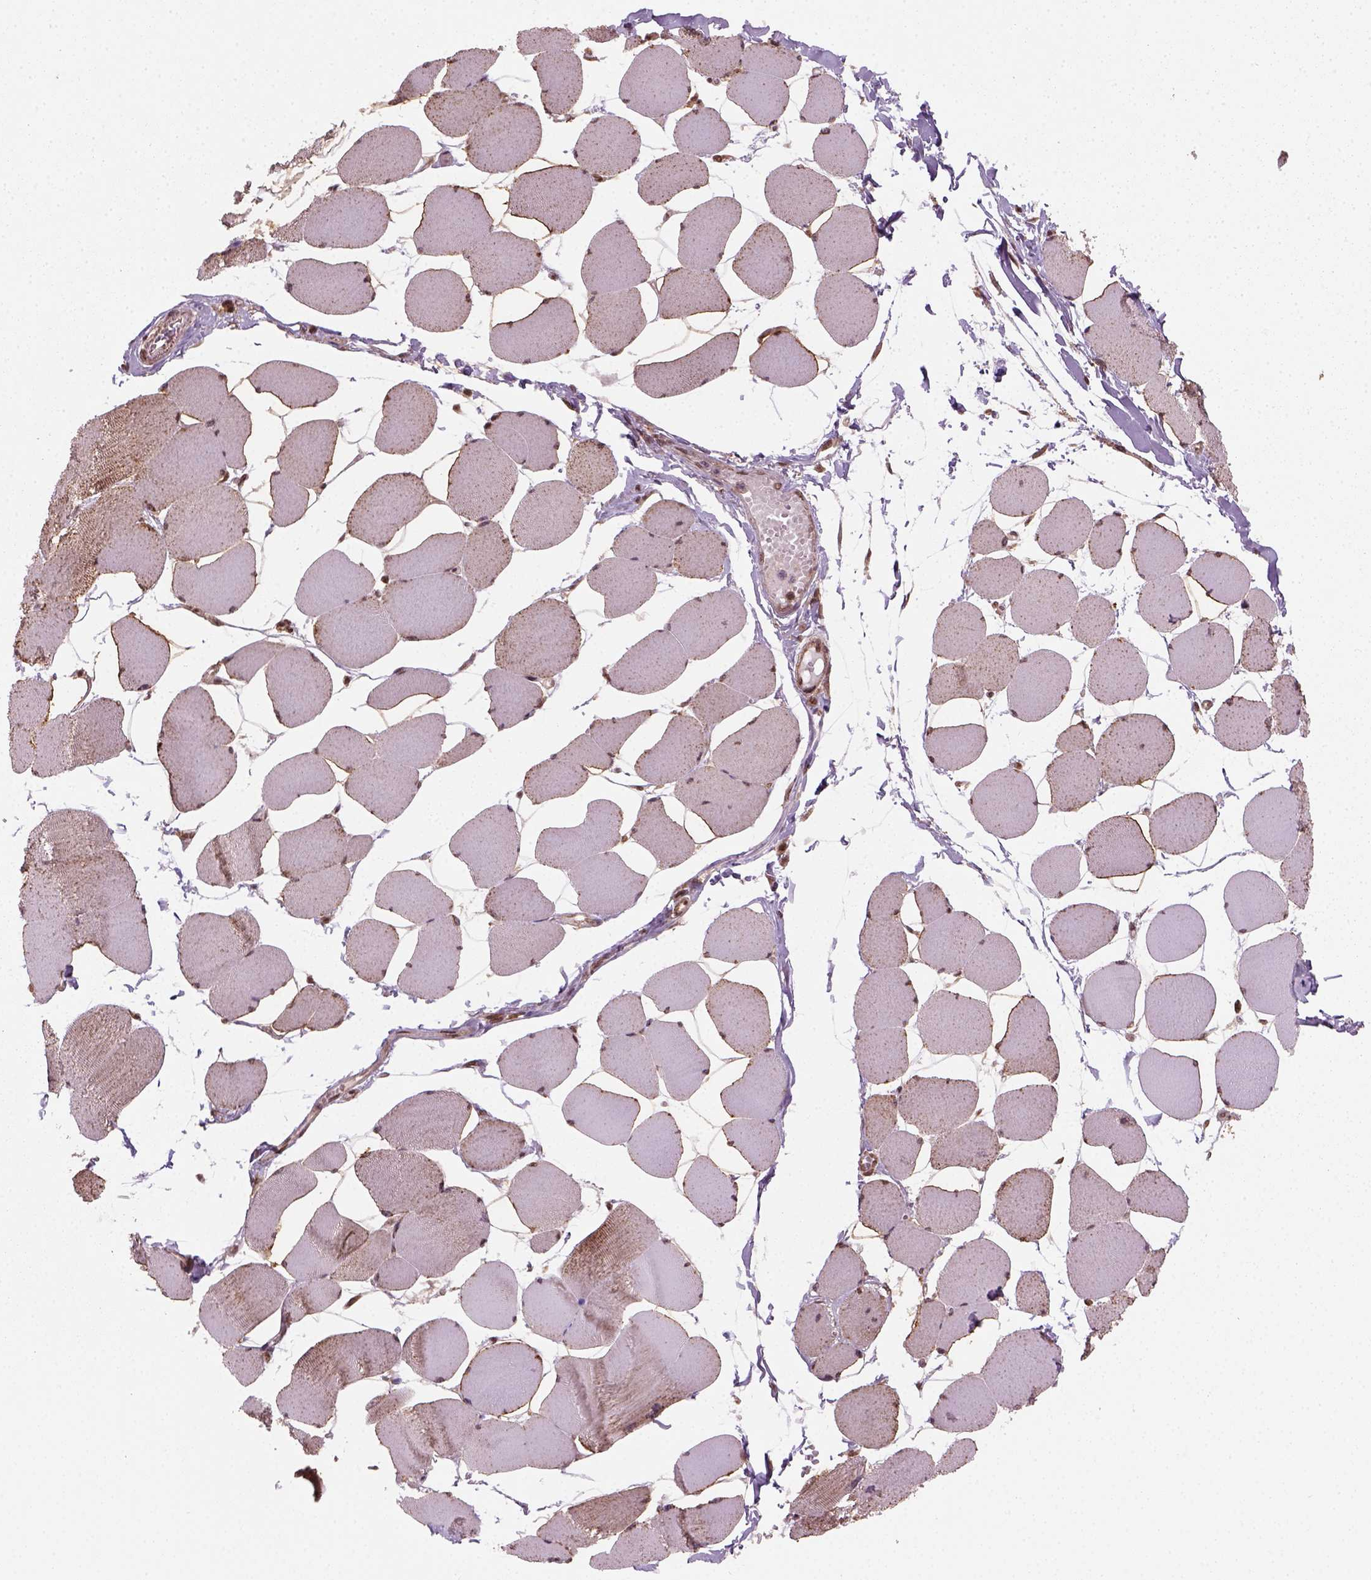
{"staining": {"intensity": "moderate", "quantity": "<25%", "location": "nuclear"}, "tissue": "skeletal muscle", "cell_type": "Myocytes", "image_type": "normal", "snomed": [{"axis": "morphology", "description": "Normal tissue, NOS"}, {"axis": "topography", "description": "Skeletal muscle"}], "caption": "Skeletal muscle stained with a brown dye shows moderate nuclear positive expression in approximately <25% of myocytes.", "gene": "NUDT9", "patient": {"sex": "female", "age": 75}}